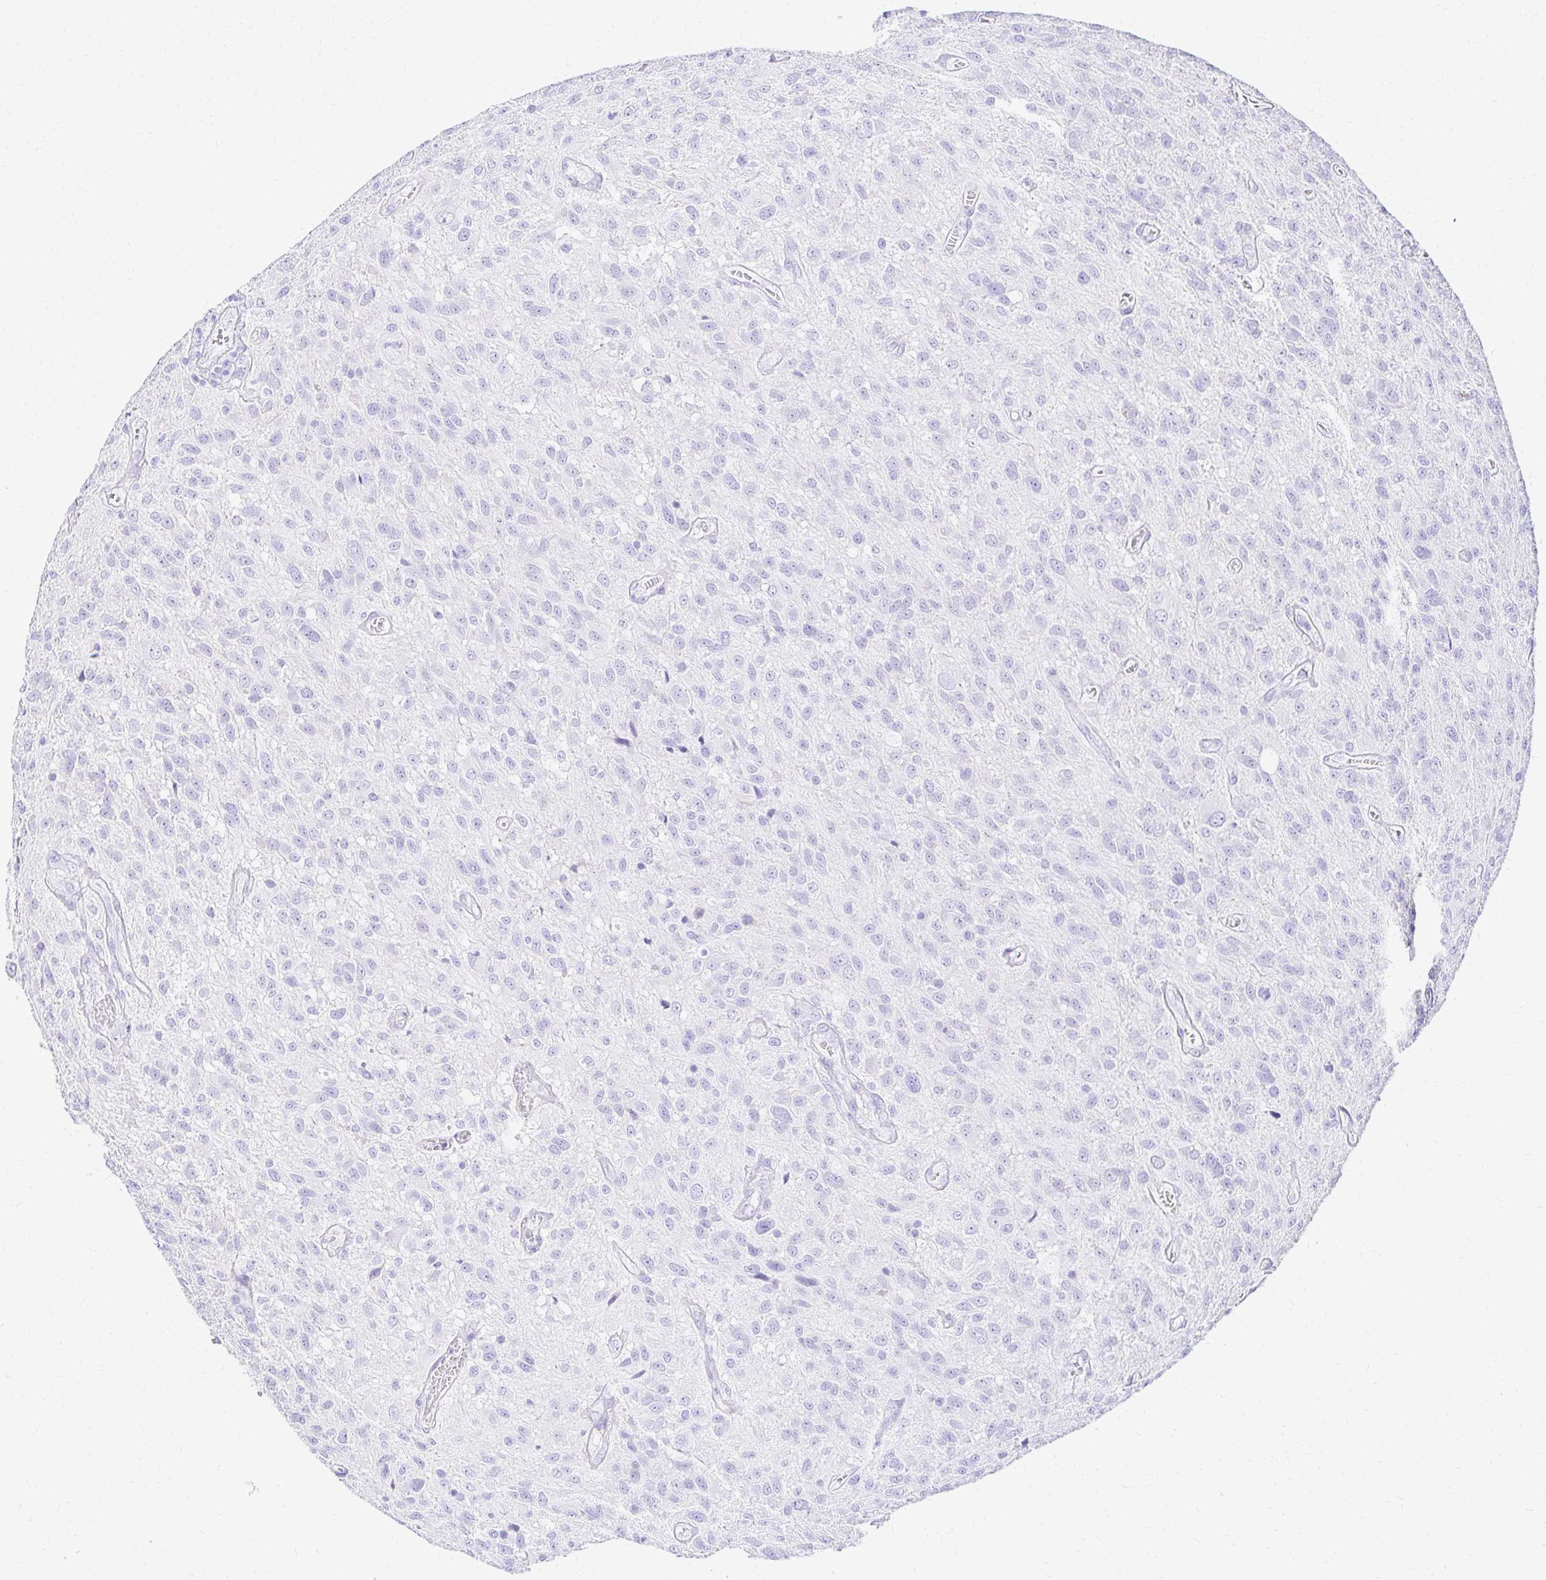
{"staining": {"intensity": "negative", "quantity": "none", "location": "none"}, "tissue": "glioma", "cell_type": "Tumor cells", "image_type": "cancer", "snomed": [{"axis": "morphology", "description": "Glioma, malignant, Low grade"}, {"axis": "topography", "description": "Brain"}], "caption": "Immunohistochemical staining of human glioma exhibits no significant positivity in tumor cells.", "gene": "S100G", "patient": {"sex": "male", "age": 66}}